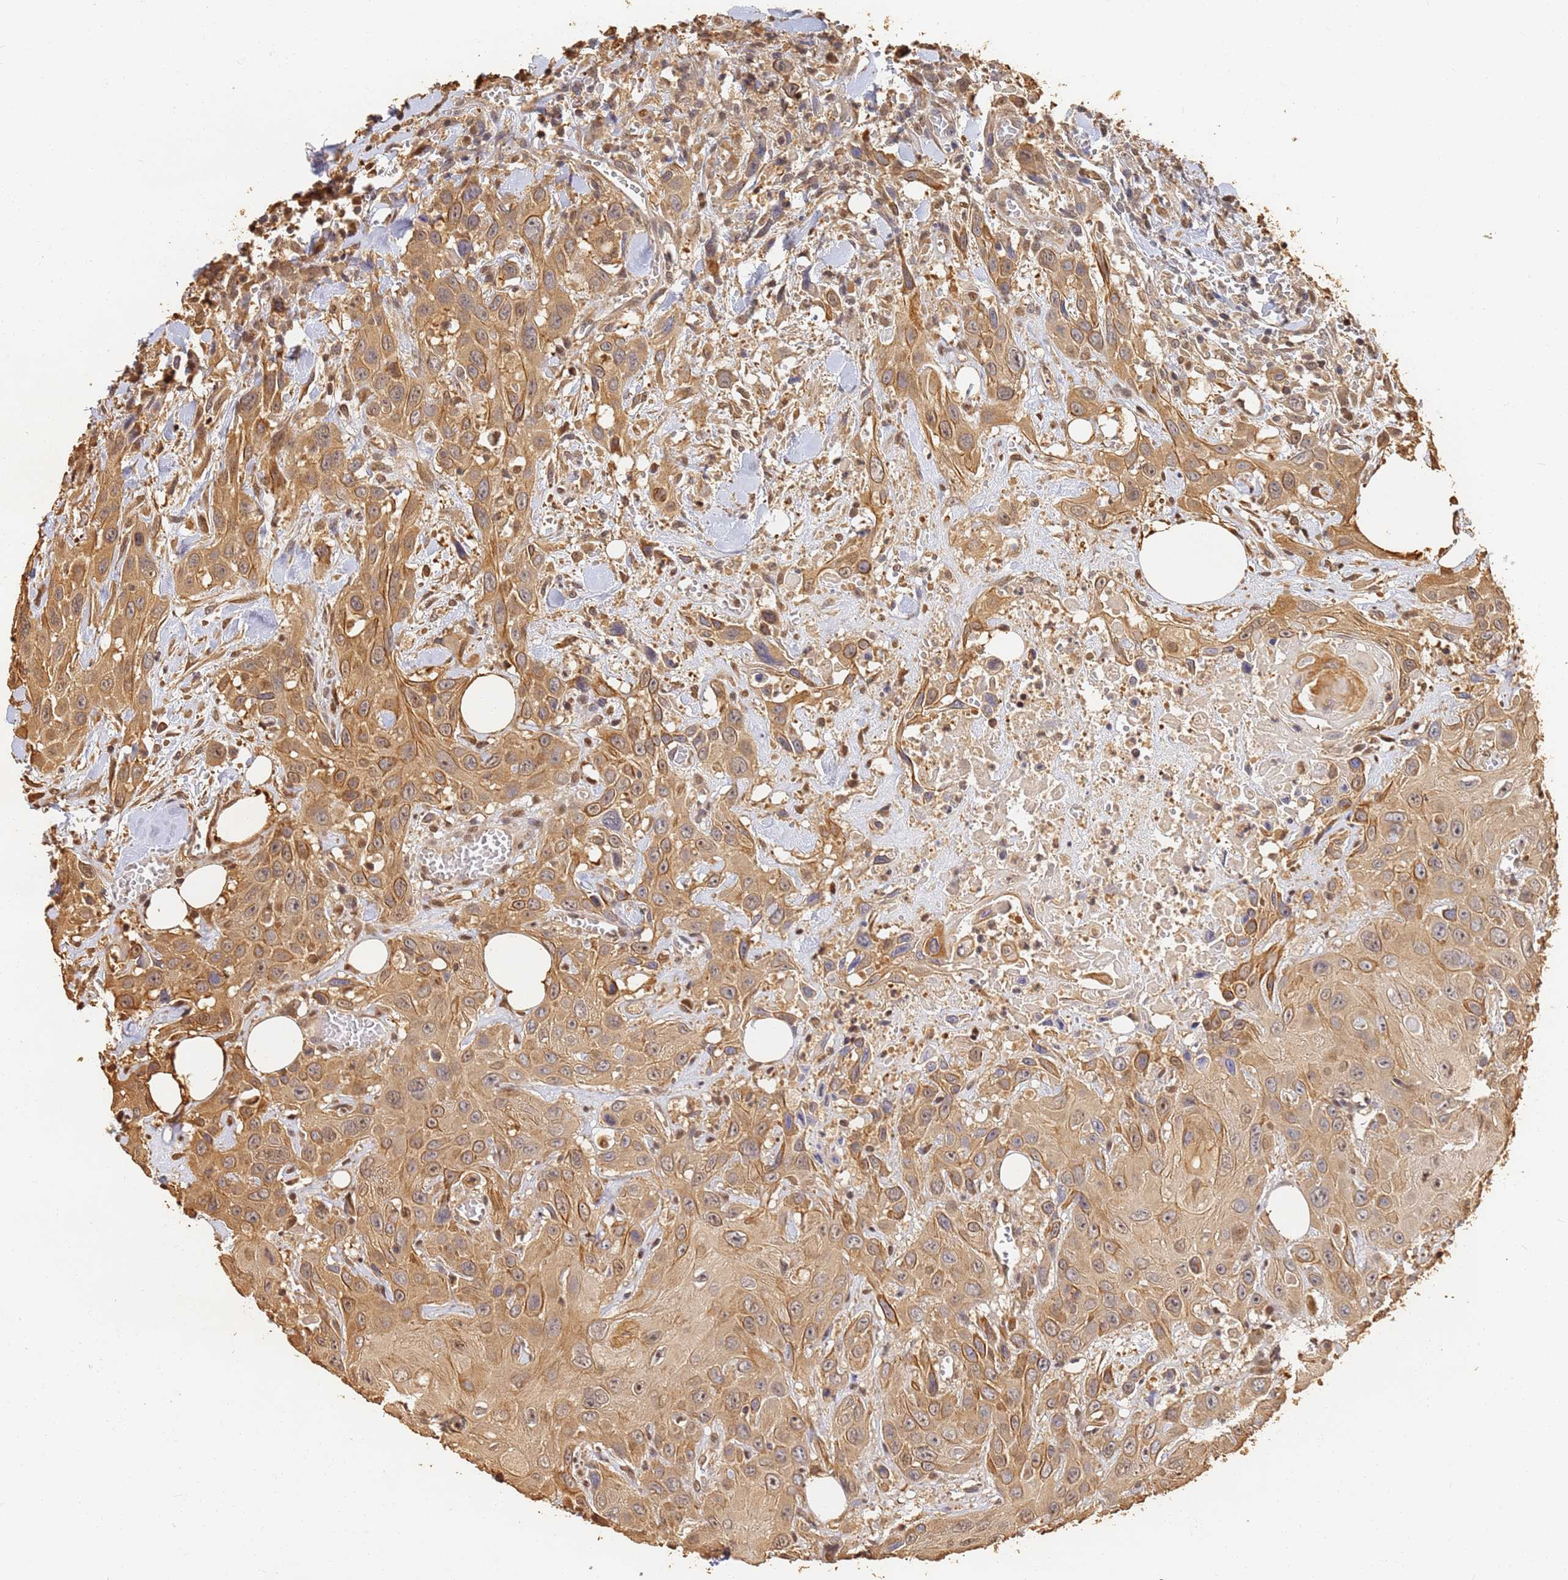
{"staining": {"intensity": "moderate", "quantity": ">75%", "location": "cytoplasmic/membranous,nuclear"}, "tissue": "head and neck cancer", "cell_type": "Tumor cells", "image_type": "cancer", "snomed": [{"axis": "morphology", "description": "Squamous cell carcinoma, NOS"}, {"axis": "topography", "description": "Head-Neck"}], "caption": "This histopathology image shows head and neck squamous cell carcinoma stained with immunohistochemistry to label a protein in brown. The cytoplasmic/membranous and nuclear of tumor cells show moderate positivity for the protein. Nuclei are counter-stained blue.", "gene": "JAK2", "patient": {"sex": "male", "age": 81}}